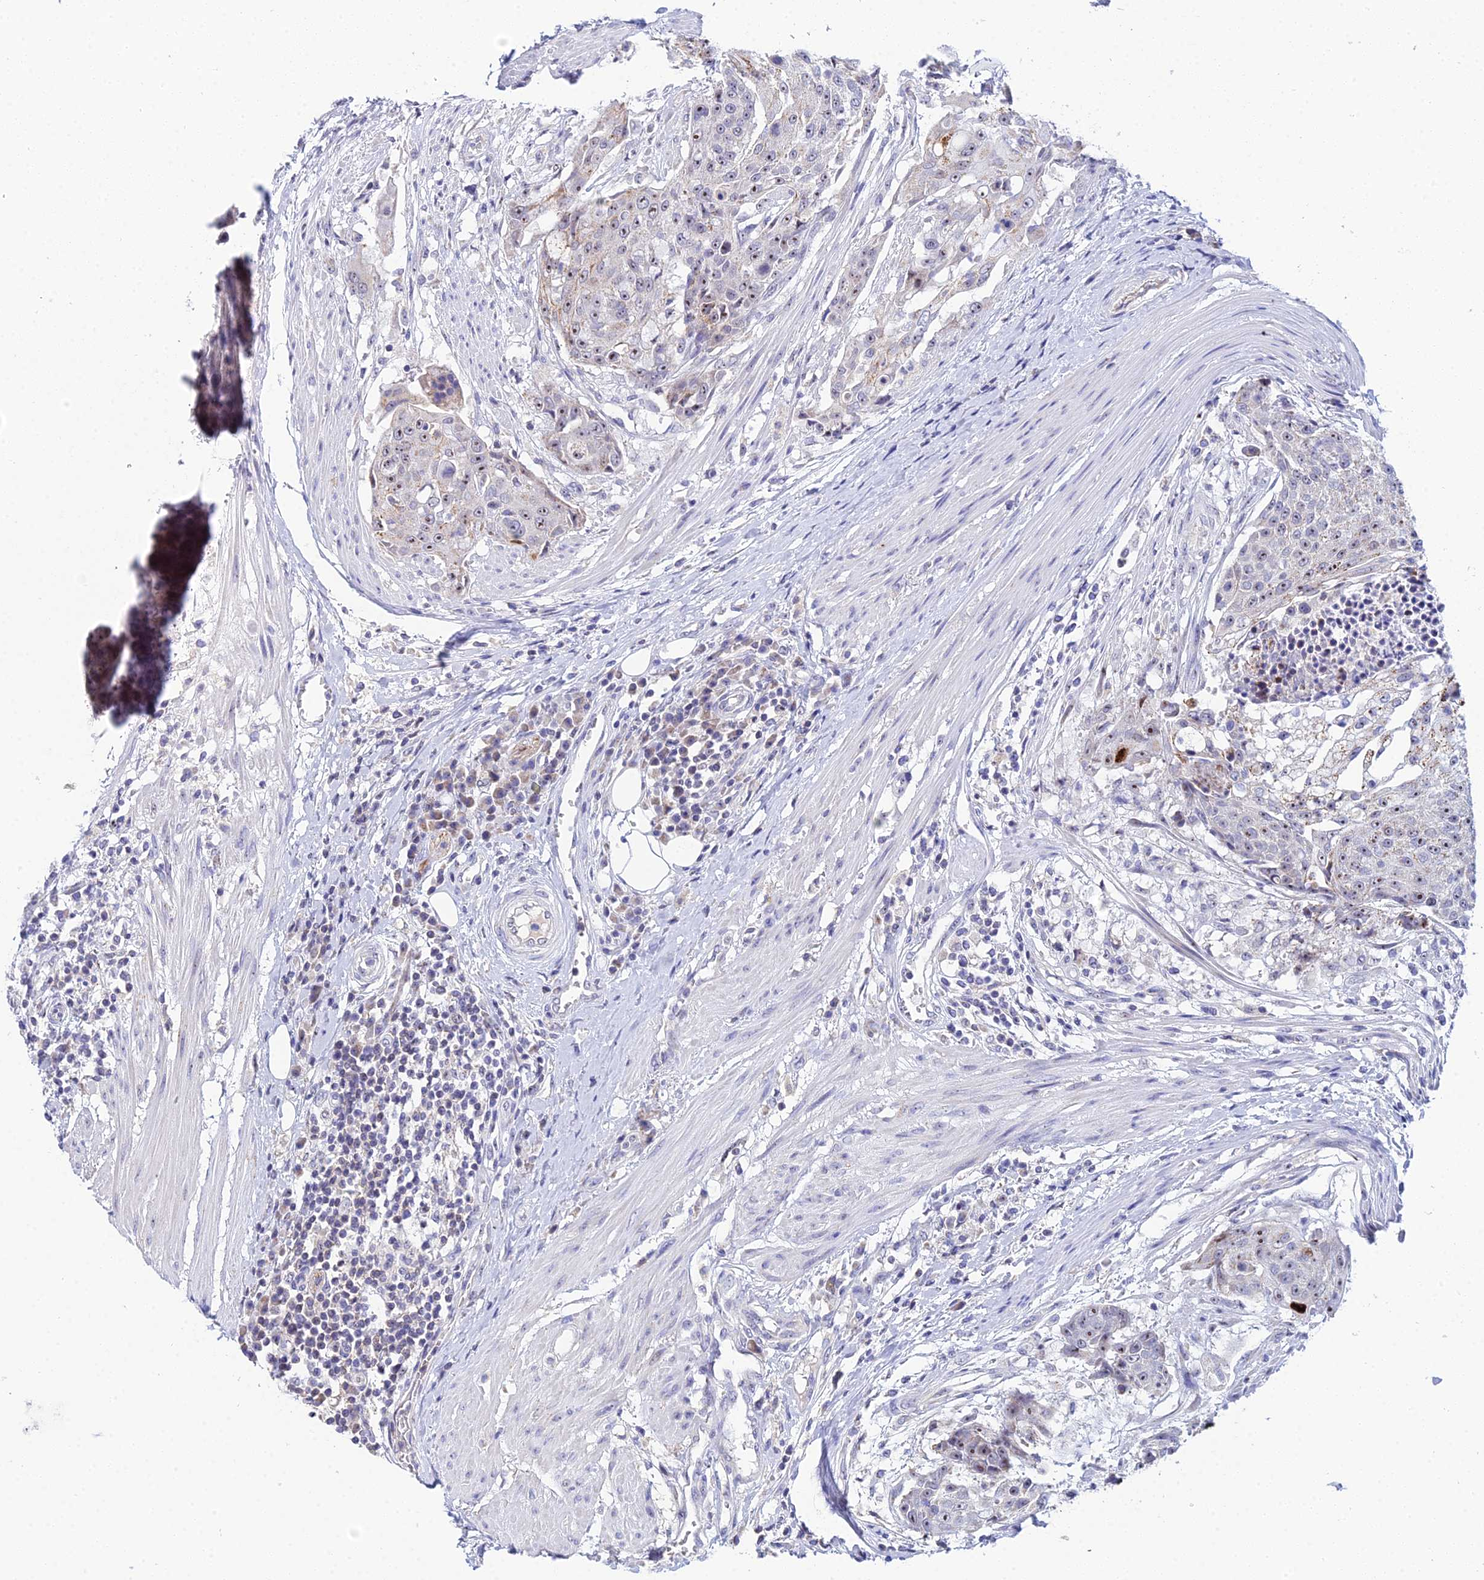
{"staining": {"intensity": "weak", "quantity": "25%-75%", "location": "cytoplasmic/membranous,nuclear"}, "tissue": "urothelial cancer", "cell_type": "Tumor cells", "image_type": "cancer", "snomed": [{"axis": "morphology", "description": "Urothelial carcinoma, High grade"}, {"axis": "topography", "description": "Urinary bladder"}], "caption": "This is an image of immunohistochemistry staining of high-grade urothelial carcinoma, which shows weak positivity in the cytoplasmic/membranous and nuclear of tumor cells.", "gene": "PLPP4", "patient": {"sex": "female", "age": 63}}